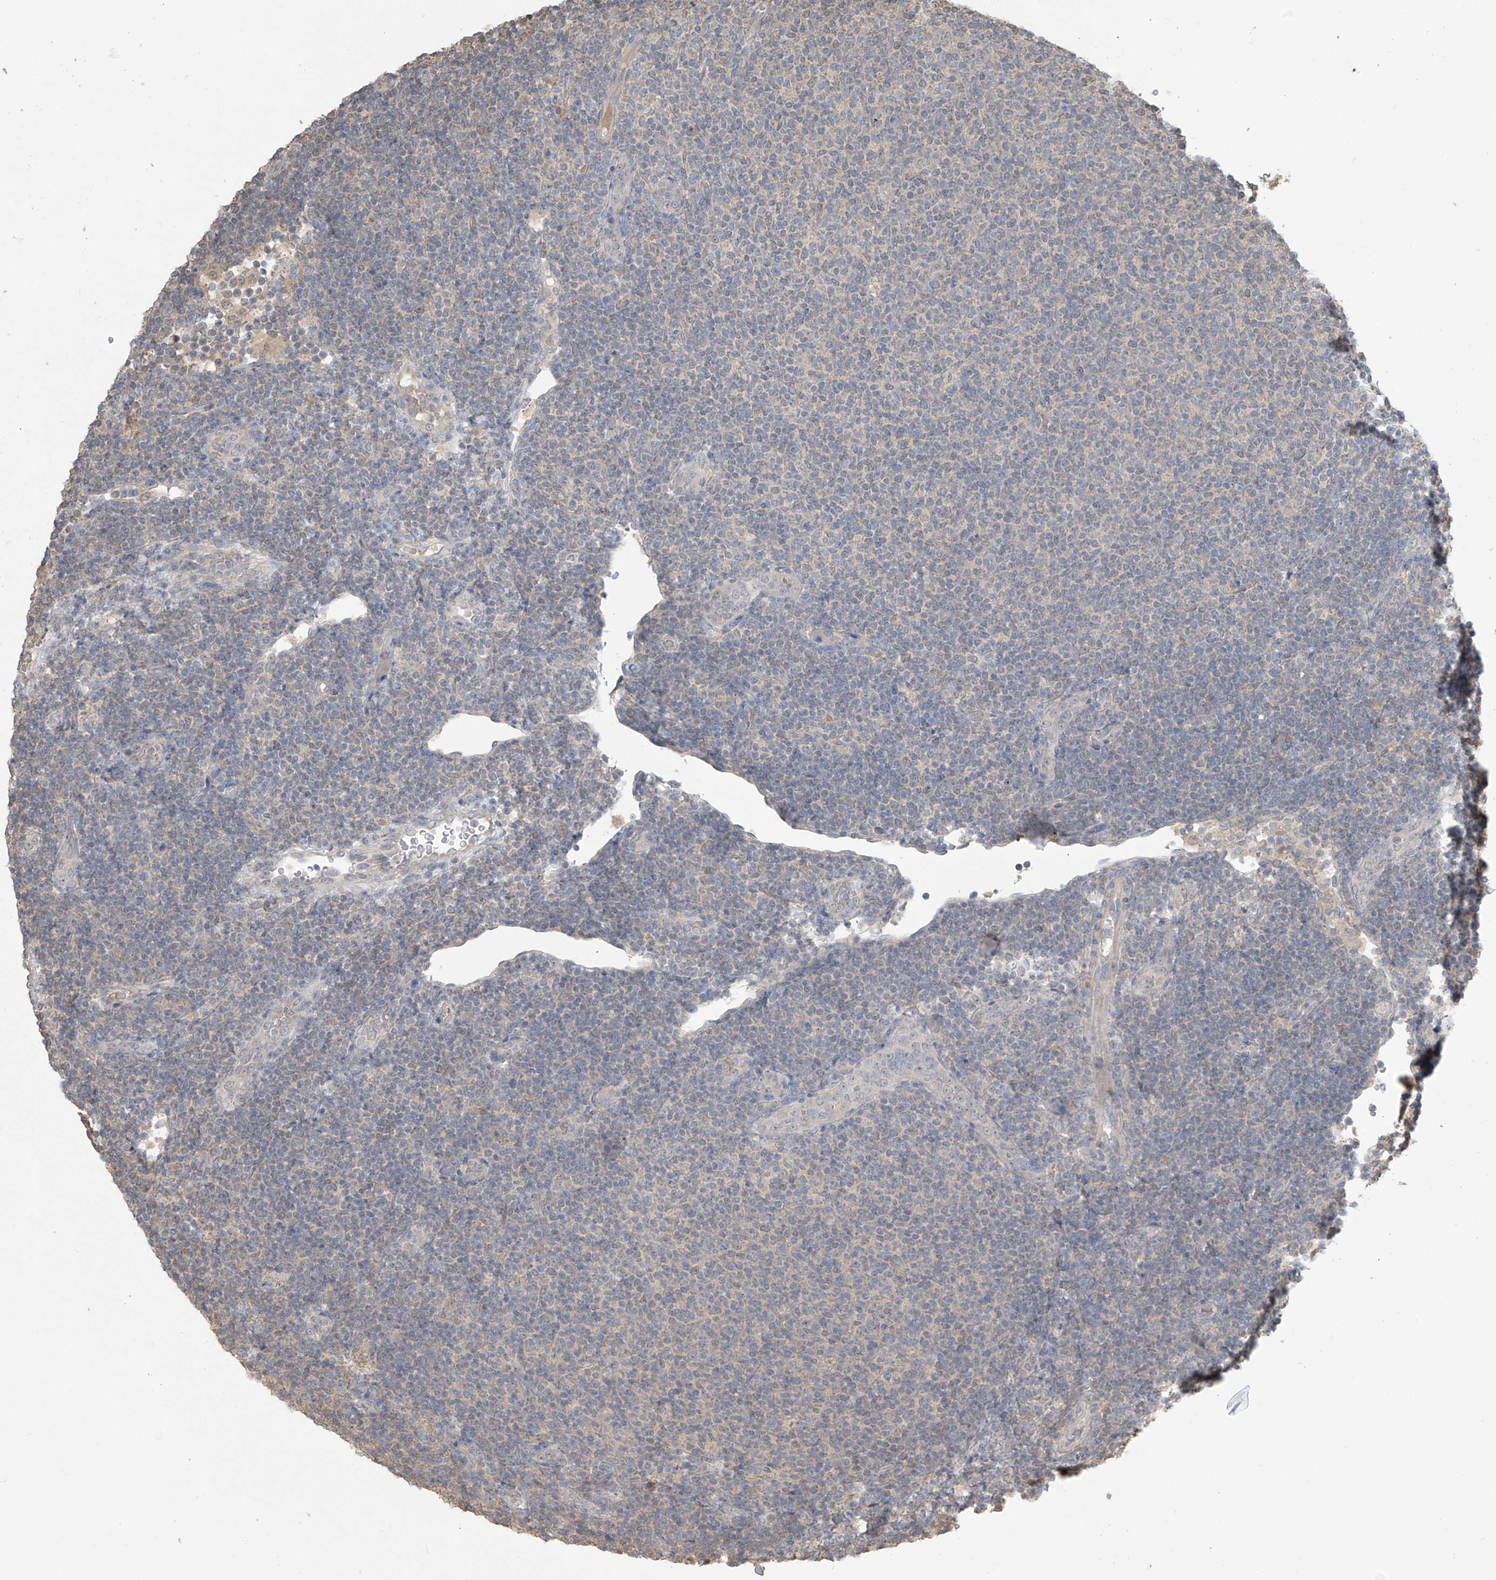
{"staining": {"intensity": "negative", "quantity": "none", "location": "none"}, "tissue": "lymphoma", "cell_type": "Tumor cells", "image_type": "cancer", "snomed": [{"axis": "morphology", "description": "Malignant lymphoma, non-Hodgkin's type, Low grade"}, {"axis": "topography", "description": "Lymph node"}], "caption": "Immunohistochemistry (IHC) of human lymphoma demonstrates no expression in tumor cells.", "gene": "SLFN14", "patient": {"sex": "male", "age": 66}}